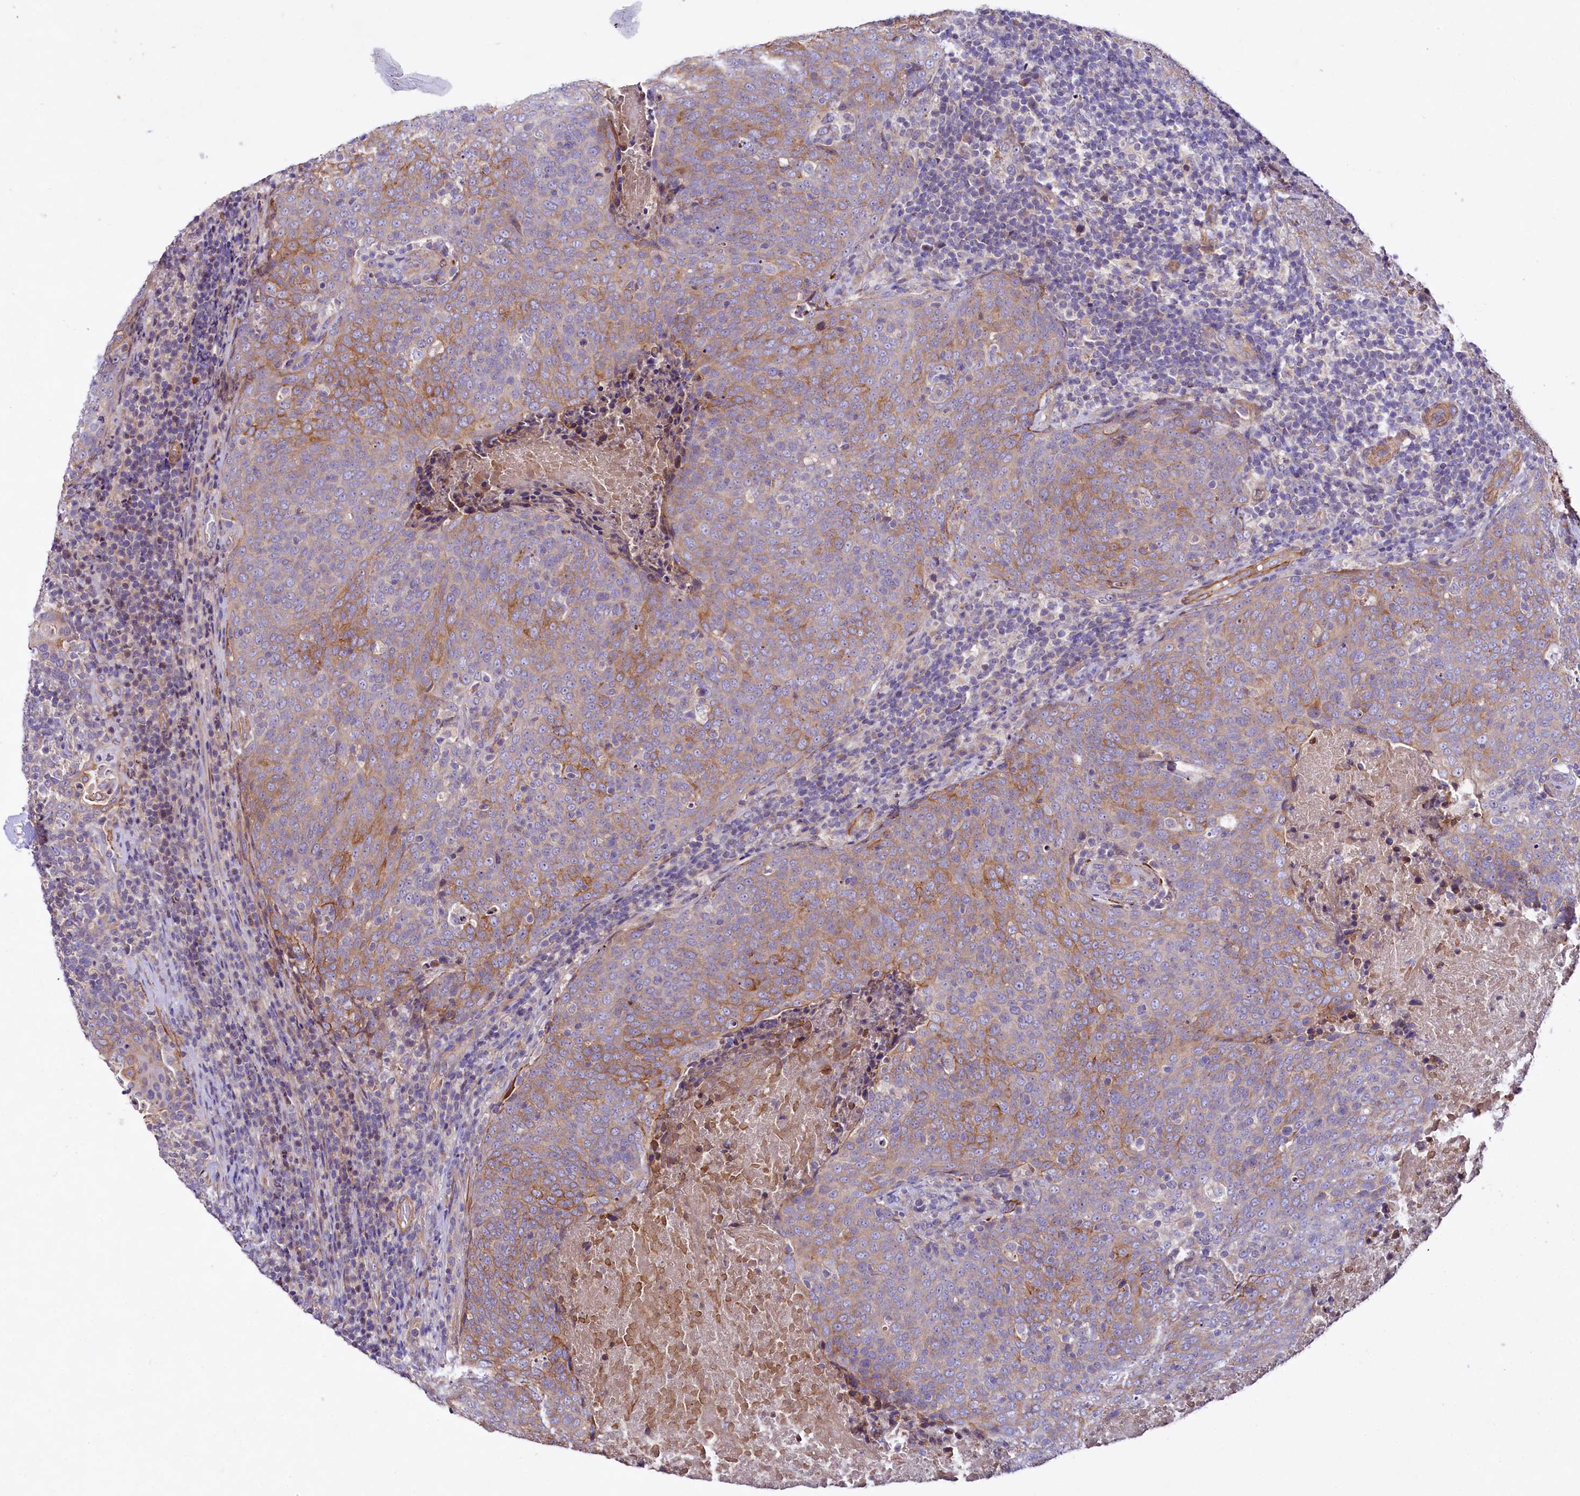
{"staining": {"intensity": "moderate", "quantity": "25%-75%", "location": "cytoplasmic/membranous"}, "tissue": "head and neck cancer", "cell_type": "Tumor cells", "image_type": "cancer", "snomed": [{"axis": "morphology", "description": "Squamous cell carcinoma, NOS"}, {"axis": "morphology", "description": "Squamous cell carcinoma, metastatic, NOS"}, {"axis": "topography", "description": "Lymph node"}, {"axis": "topography", "description": "Head-Neck"}], "caption": "IHC staining of head and neck cancer (metastatic squamous cell carcinoma), which shows medium levels of moderate cytoplasmic/membranous staining in approximately 25%-75% of tumor cells indicating moderate cytoplasmic/membranous protein expression. The staining was performed using DAB (3,3'-diaminobenzidine) (brown) for protein detection and nuclei were counterstained in hematoxylin (blue).", "gene": "VPS11", "patient": {"sex": "male", "age": 62}}